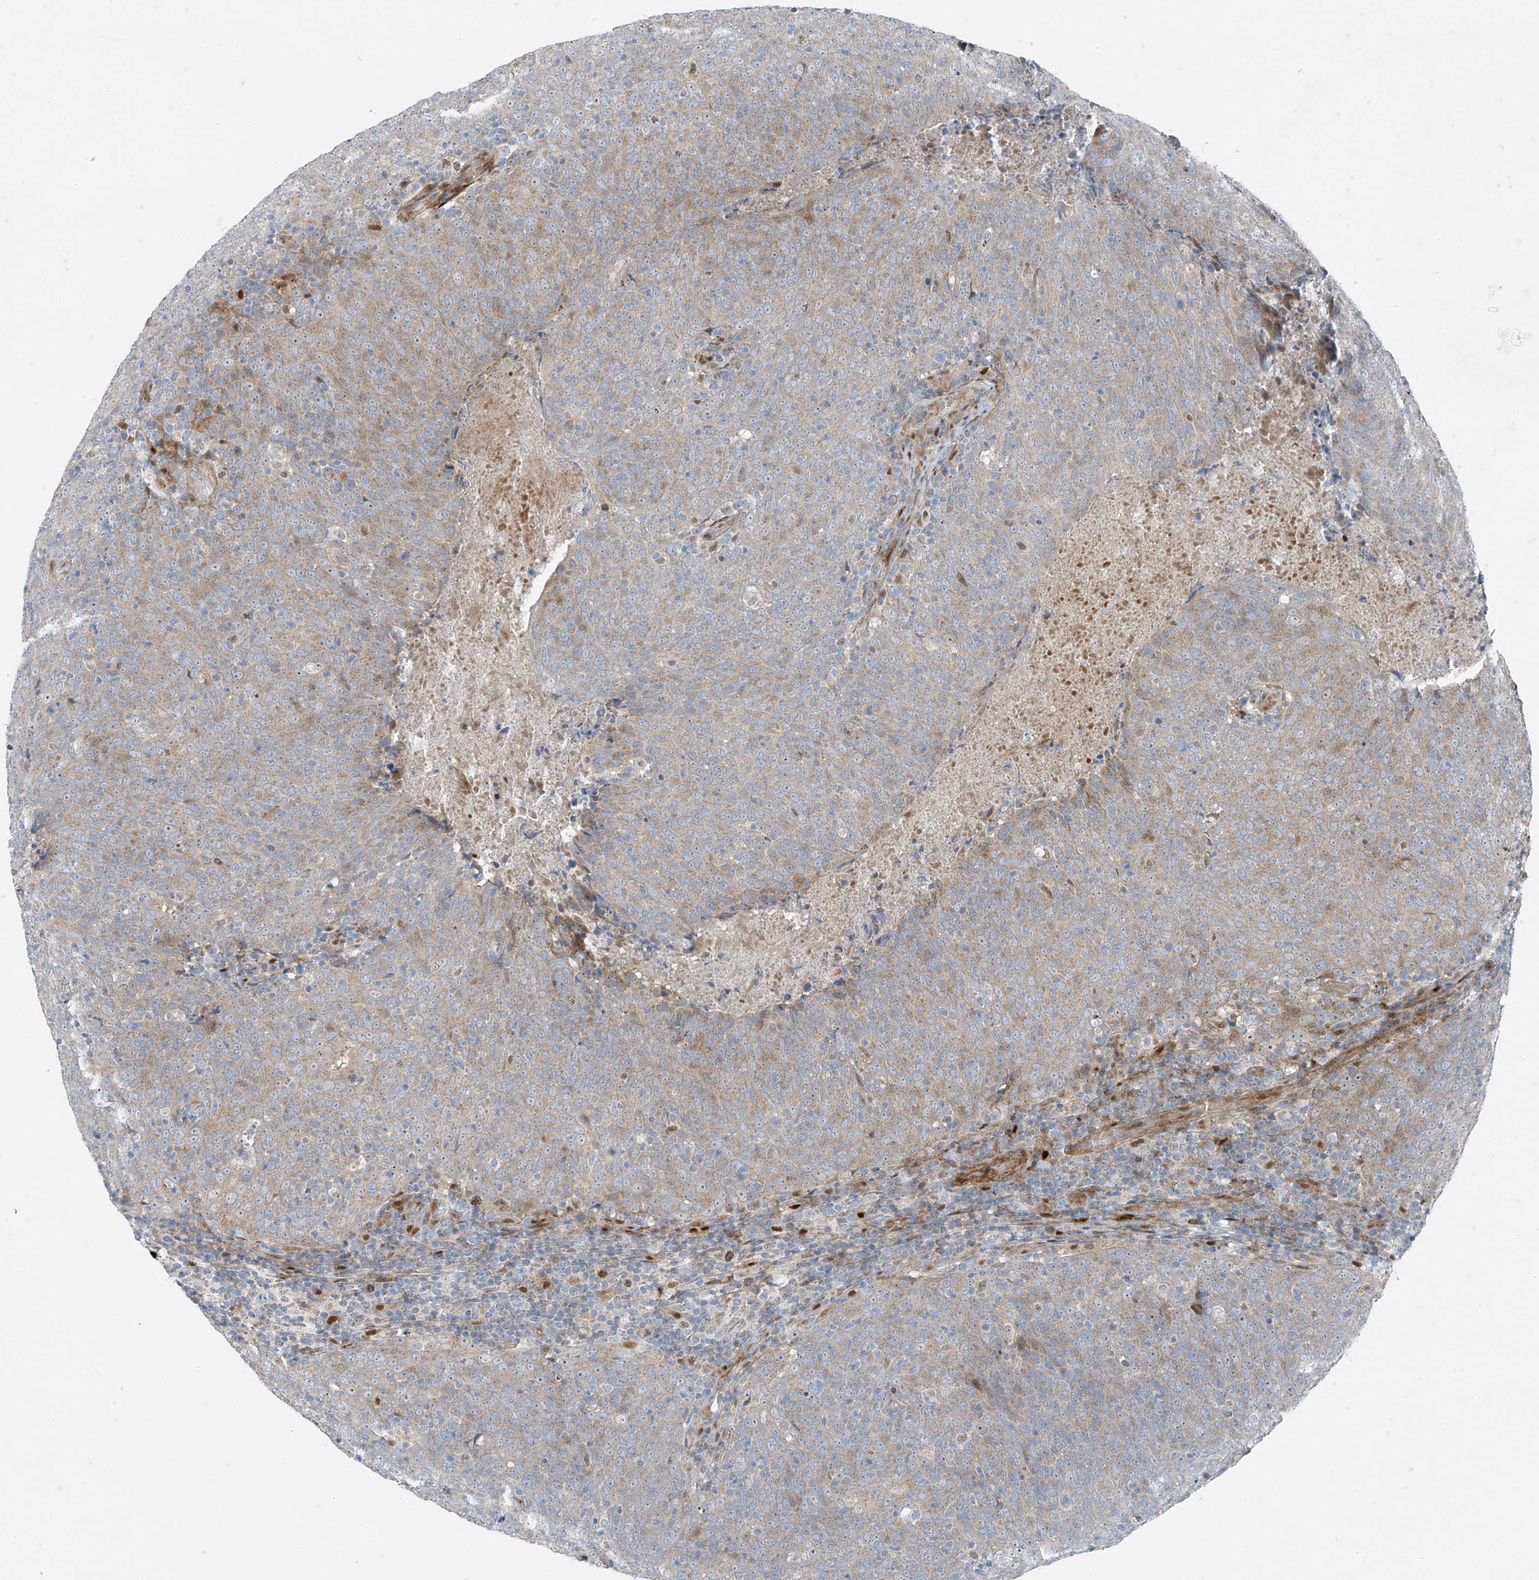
{"staining": {"intensity": "weak", "quantity": "25%-75%", "location": "cytoplasmic/membranous"}, "tissue": "head and neck cancer", "cell_type": "Tumor cells", "image_type": "cancer", "snomed": [{"axis": "morphology", "description": "Squamous cell carcinoma, NOS"}, {"axis": "morphology", "description": "Squamous cell carcinoma, metastatic, NOS"}, {"axis": "topography", "description": "Lymph node"}, {"axis": "topography", "description": "Head-Neck"}], "caption": "Immunohistochemistry (IHC) of head and neck metastatic squamous cell carcinoma exhibits low levels of weak cytoplasmic/membranous positivity in approximately 25%-75% of tumor cells.", "gene": "PPCS", "patient": {"sex": "male", "age": 62}}